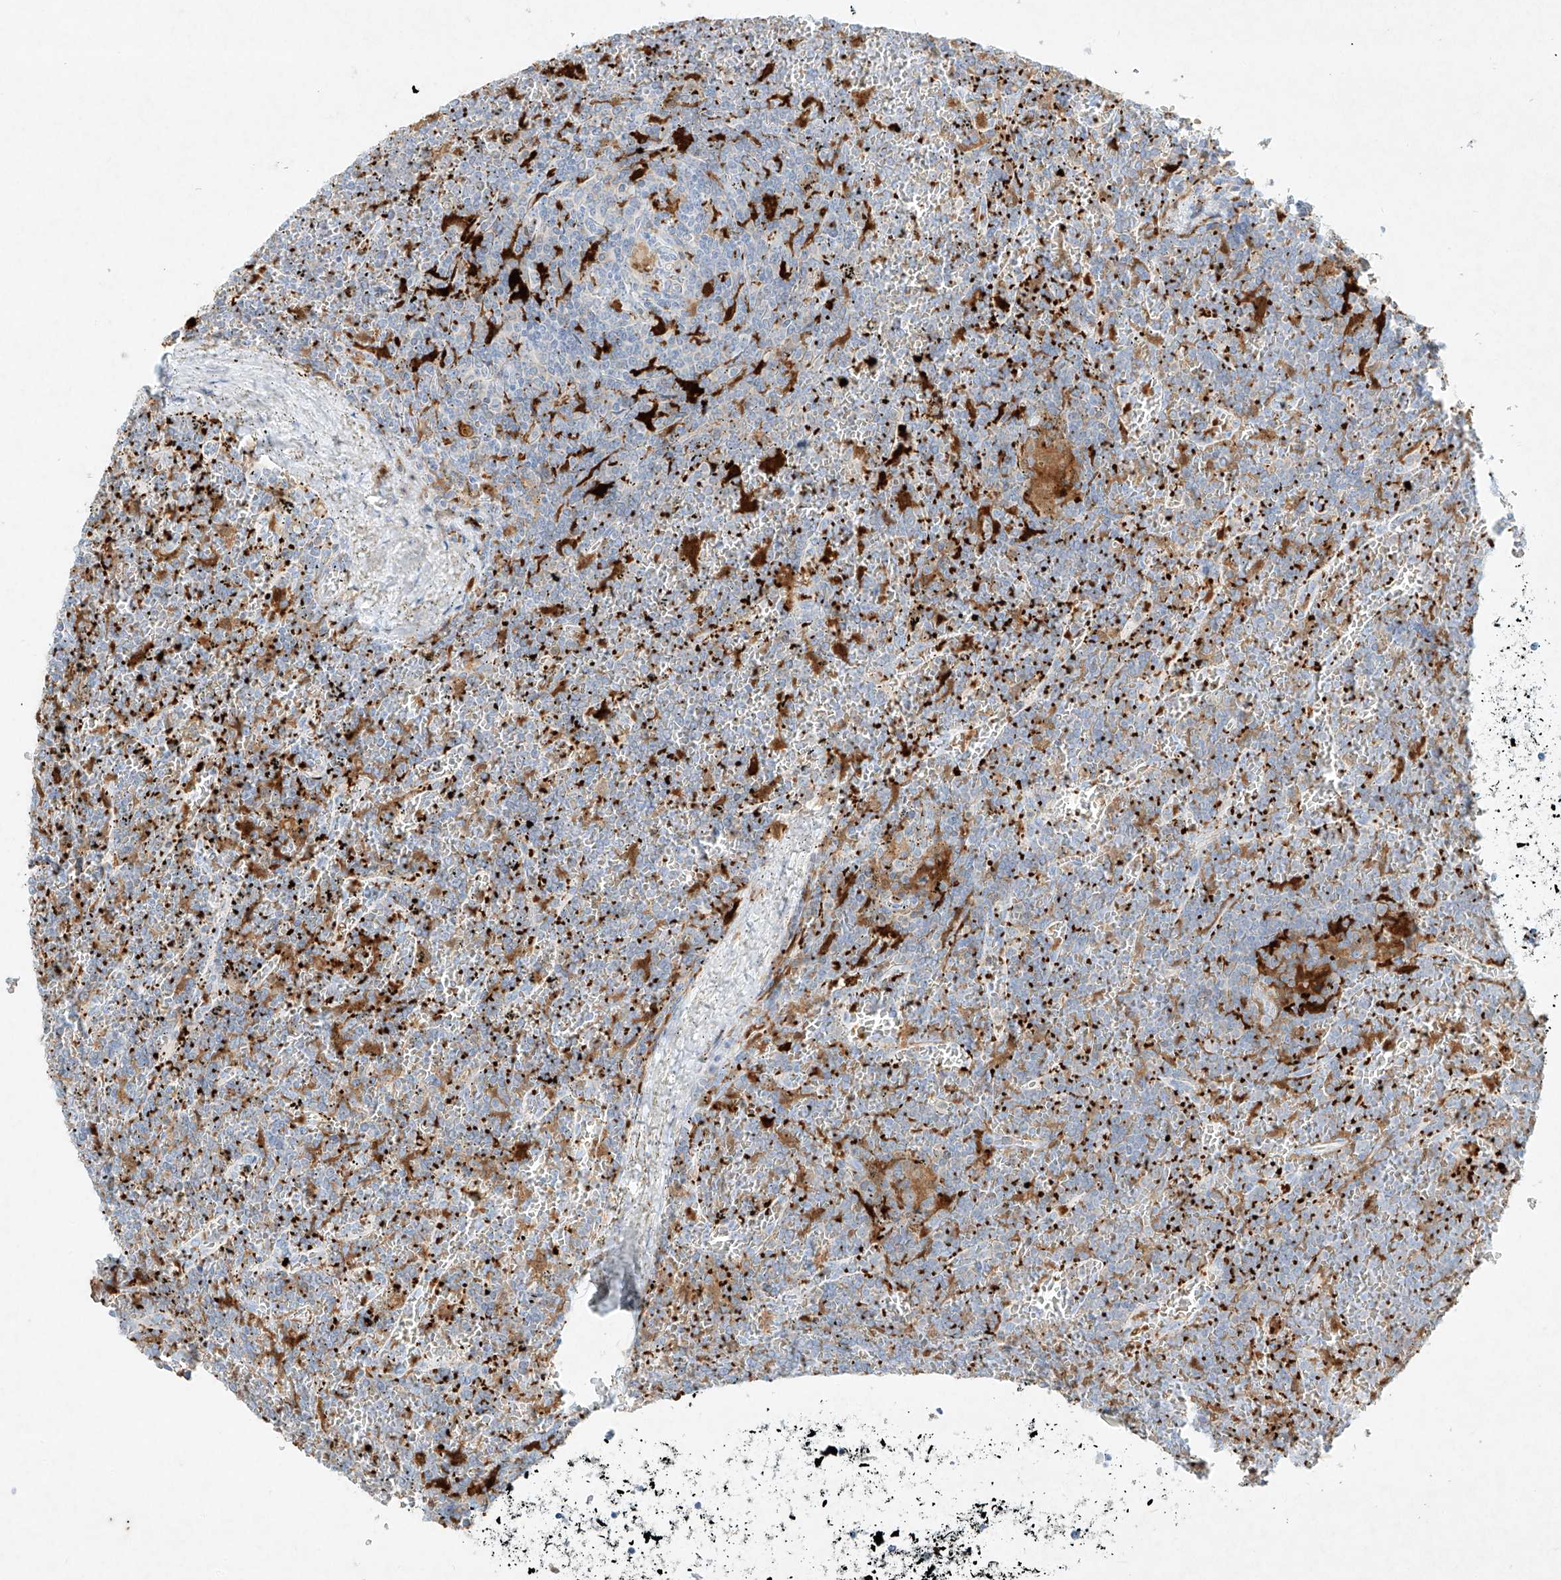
{"staining": {"intensity": "negative", "quantity": "none", "location": "none"}, "tissue": "lymphoma", "cell_type": "Tumor cells", "image_type": "cancer", "snomed": [{"axis": "morphology", "description": "Malignant lymphoma, non-Hodgkin's type, Low grade"}, {"axis": "topography", "description": "Spleen"}], "caption": "This image is of lymphoma stained with immunohistochemistry (IHC) to label a protein in brown with the nuclei are counter-stained blue. There is no expression in tumor cells. (DAB (3,3'-diaminobenzidine) immunohistochemistry (IHC) visualized using brightfield microscopy, high magnification).", "gene": "PLEK", "patient": {"sex": "female", "age": 19}}